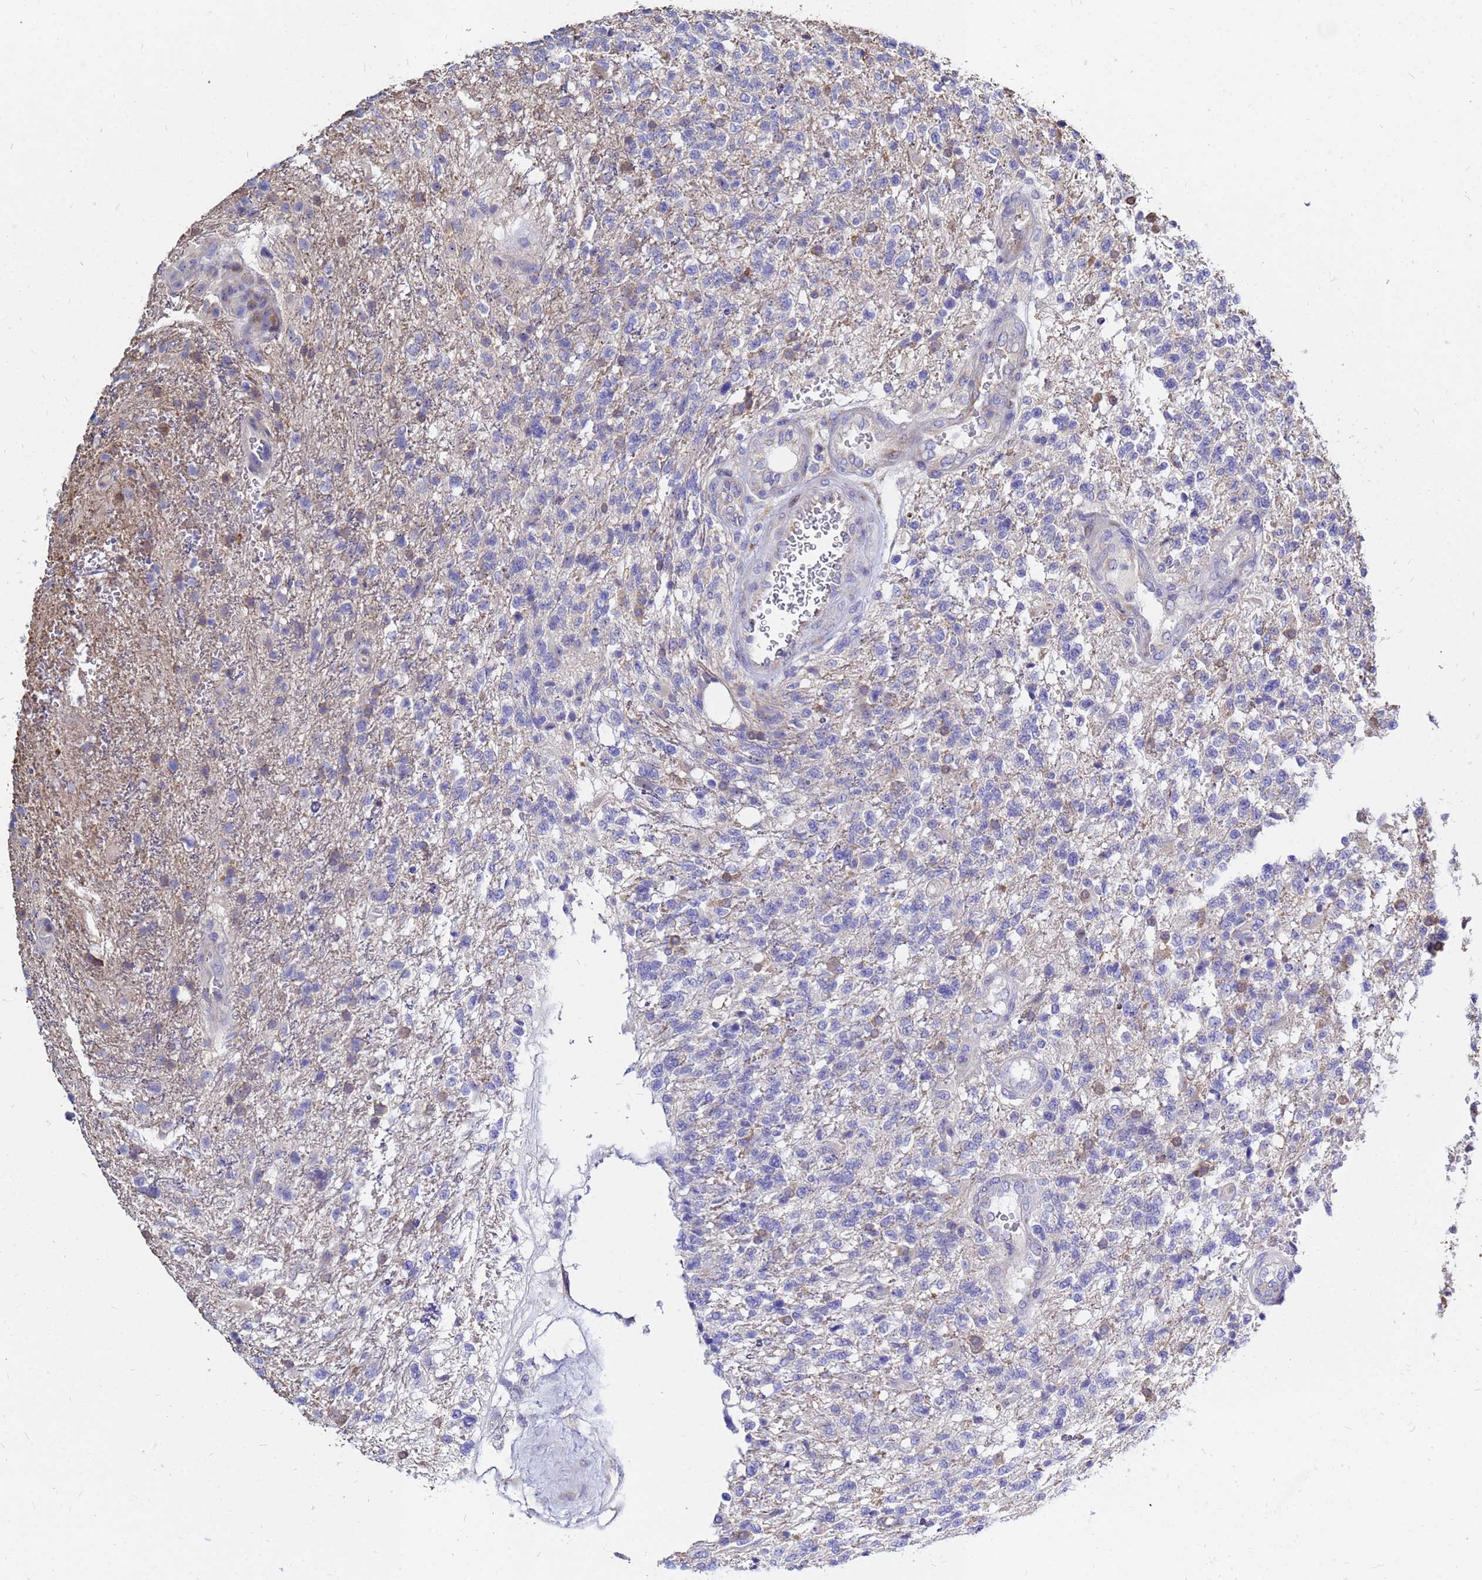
{"staining": {"intensity": "negative", "quantity": "none", "location": "none"}, "tissue": "glioma", "cell_type": "Tumor cells", "image_type": "cancer", "snomed": [{"axis": "morphology", "description": "Glioma, malignant, High grade"}, {"axis": "topography", "description": "Brain"}], "caption": "Micrograph shows no protein positivity in tumor cells of malignant glioma (high-grade) tissue.", "gene": "MOB2", "patient": {"sex": "male", "age": 56}}